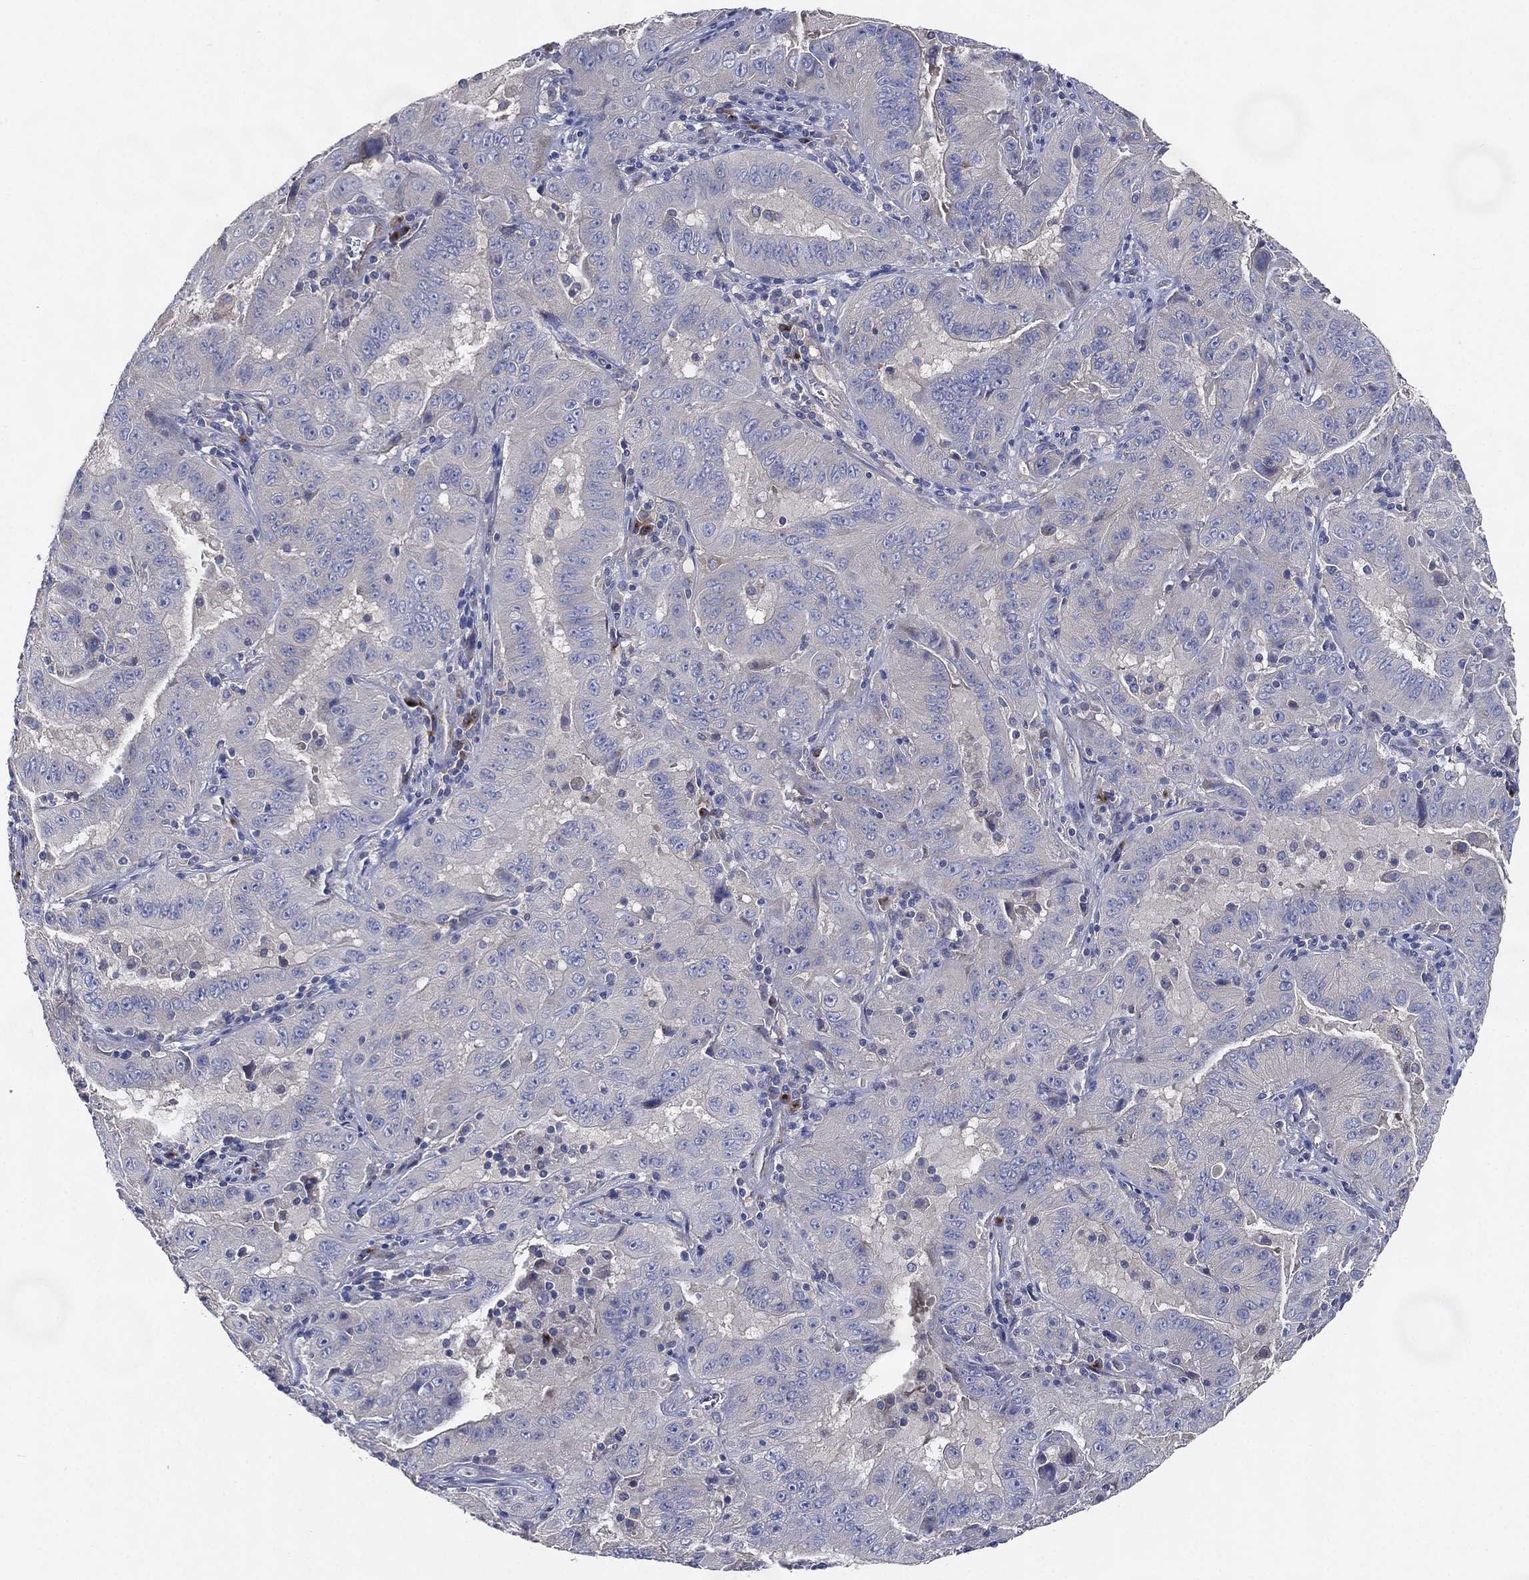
{"staining": {"intensity": "negative", "quantity": "none", "location": "none"}, "tissue": "pancreatic cancer", "cell_type": "Tumor cells", "image_type": "cancer", "snomed": [{"axis": "morphology", "description": "Adenocarcinoma, NOS"}, {"axis": "topography", "description": "Pancreas"}], "caption": "Protein analysis of pancreatic adenocarcinoma displays no significant expression in tumor cells.", "gene": "ATP8A2", "patient": {"sex": "male", "age": 63}}